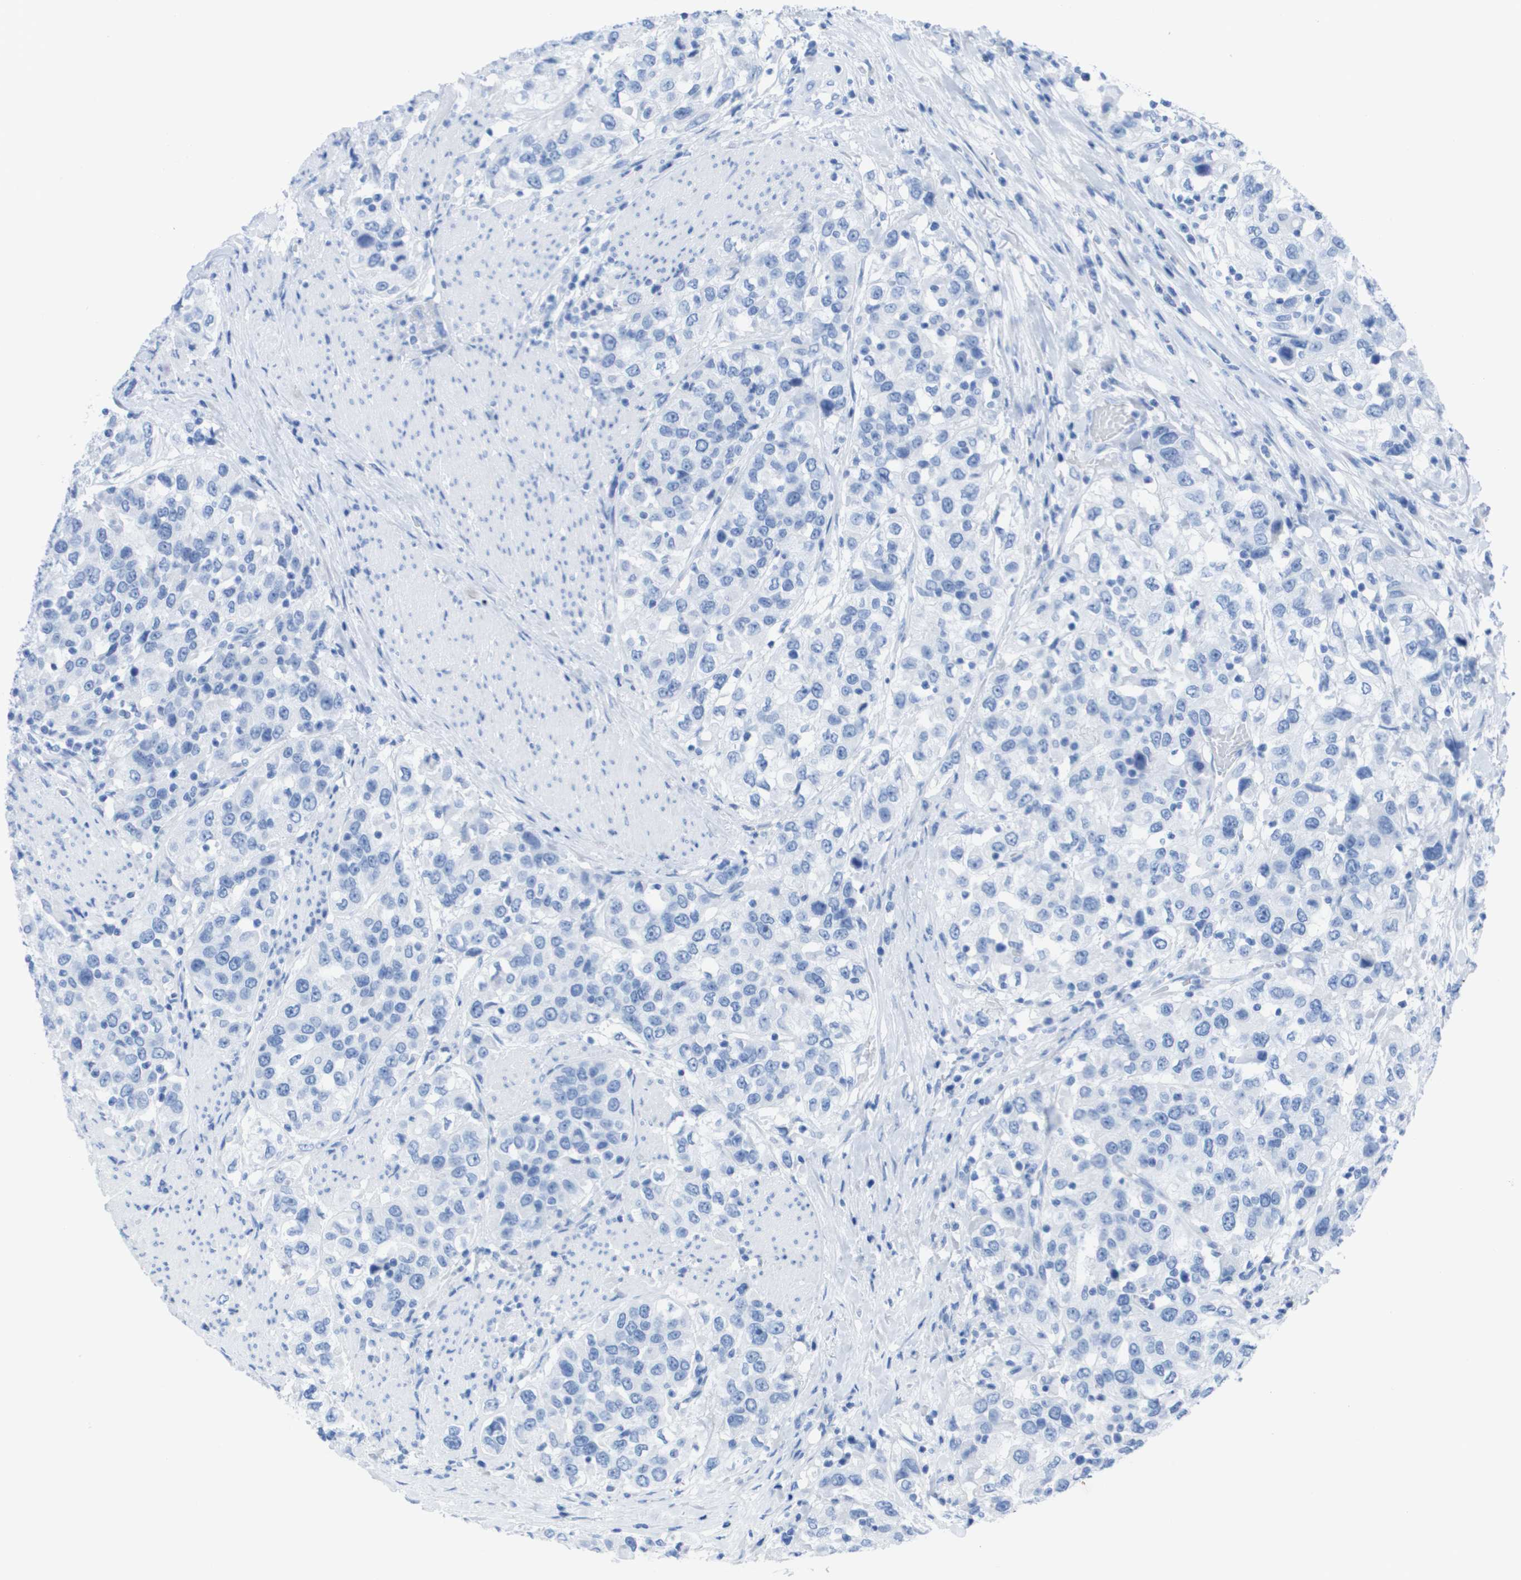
{"staining": {"intensity": "negative", "quantity": "none", "location": "none"}, "tissue": "urothelial cancer", "cell_type": "Tumor cells", "image_type": "cancer", "snomed": [{"axis": "morphology", "description": "Urothelial carcinoma, High grade"}, {"axis": "topography", "description": "Urinary bladder"}], "caption": "There is no significant expression in tumor cells of urothelial carcinoma (high-grade).", "gene": "KCNA3", "patient": {"sex": "female", "age": 80}}